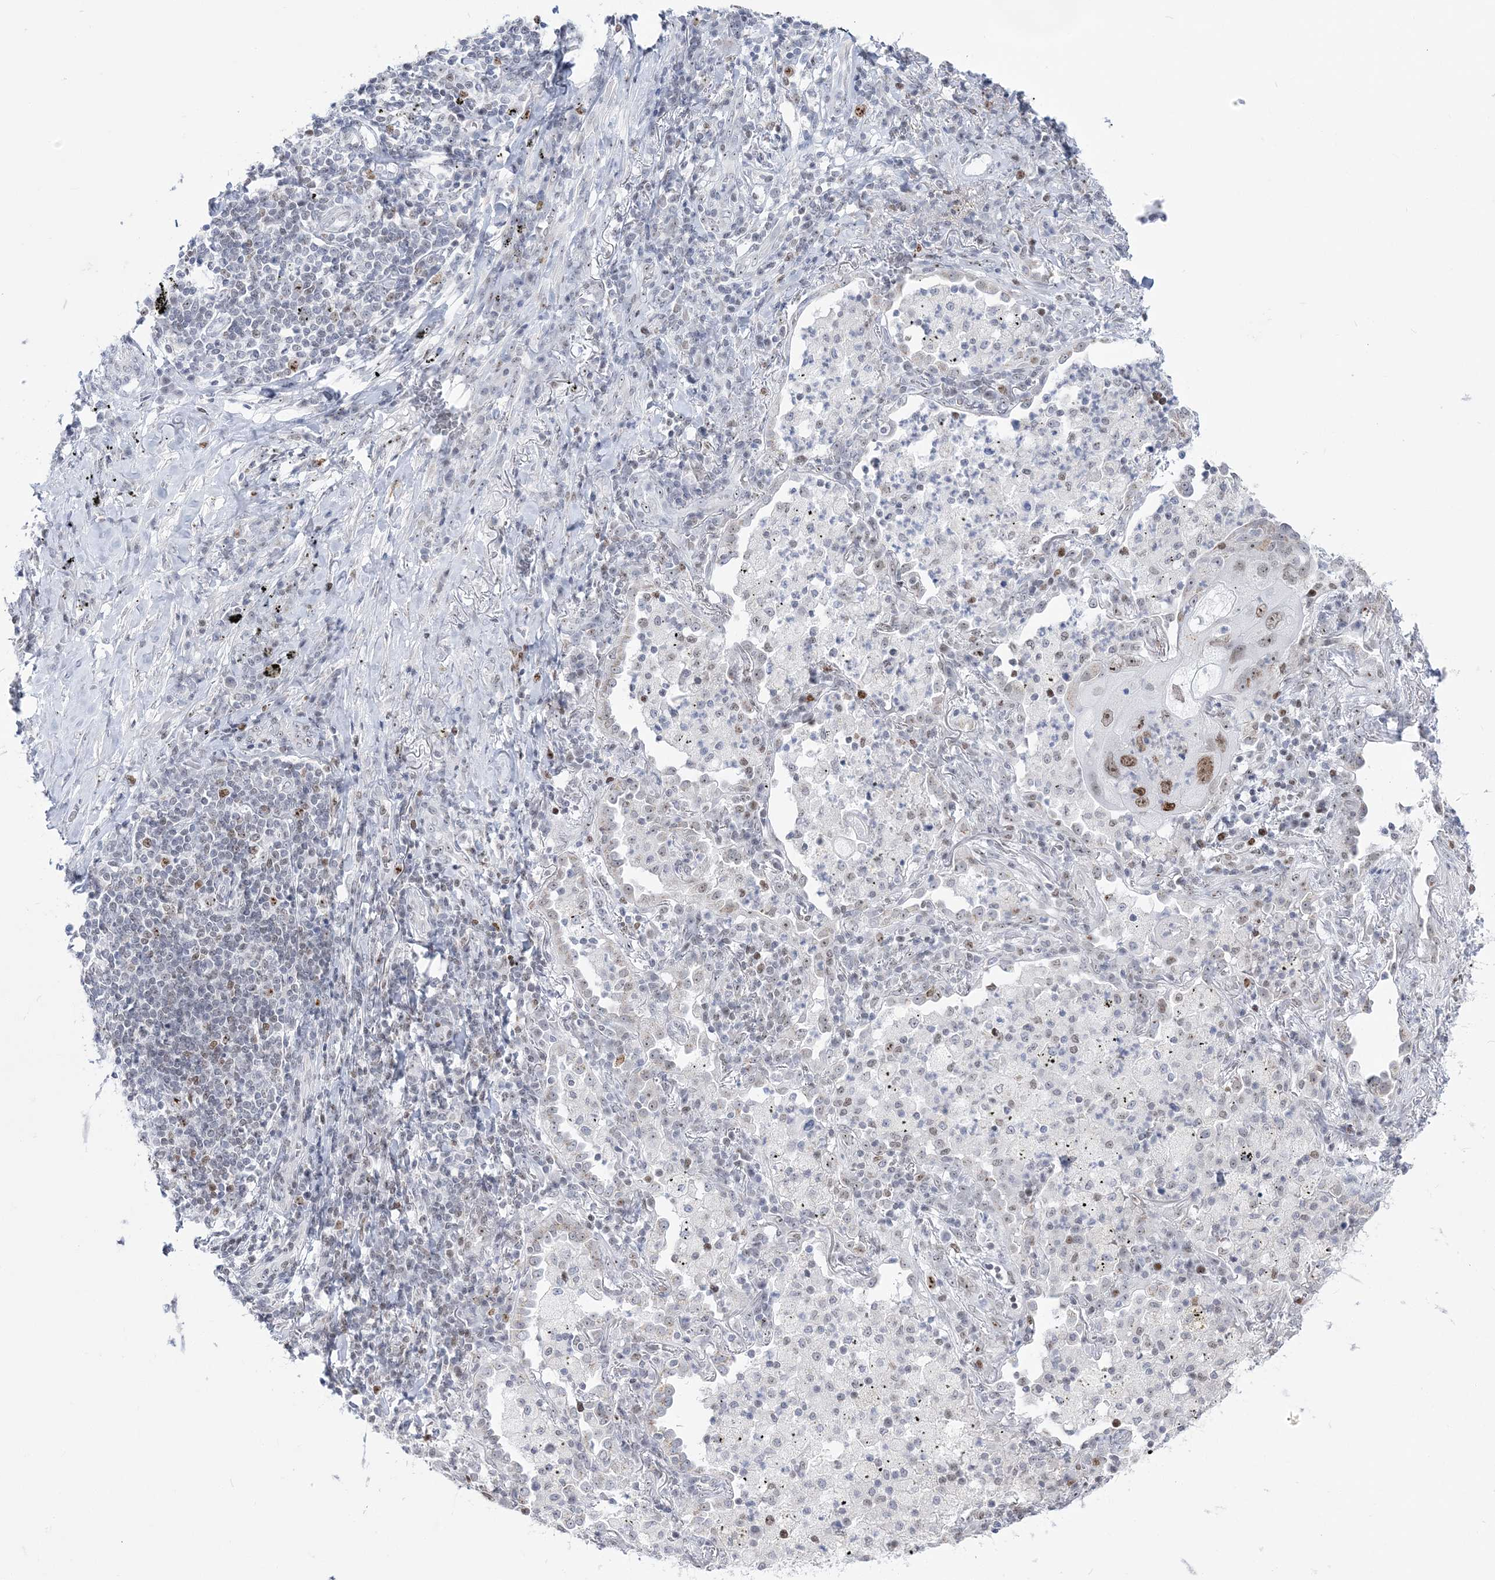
{"staining": {"intensity": "moderate", "quantity": "25%-75%", "location": "nuclear"}, "tissue": "lung cancer", "cell_type": "Tumor cells", "image_type": "cancer", "snomed": [{"axis": "morphology", "description": "Squamous cell carcinoma, NOS"}, {"axis": "topography", "description": "Lung"}], "caption": "Immunohistochemistry (IHC) micrograph of lung cancer stained for a protein (brown), which exhibits medium levels of moderate nuclear staining in about 25%-75% of tumor cells.", "gene": "DDX21", "patient": {"sex": "female", "age": 63}}